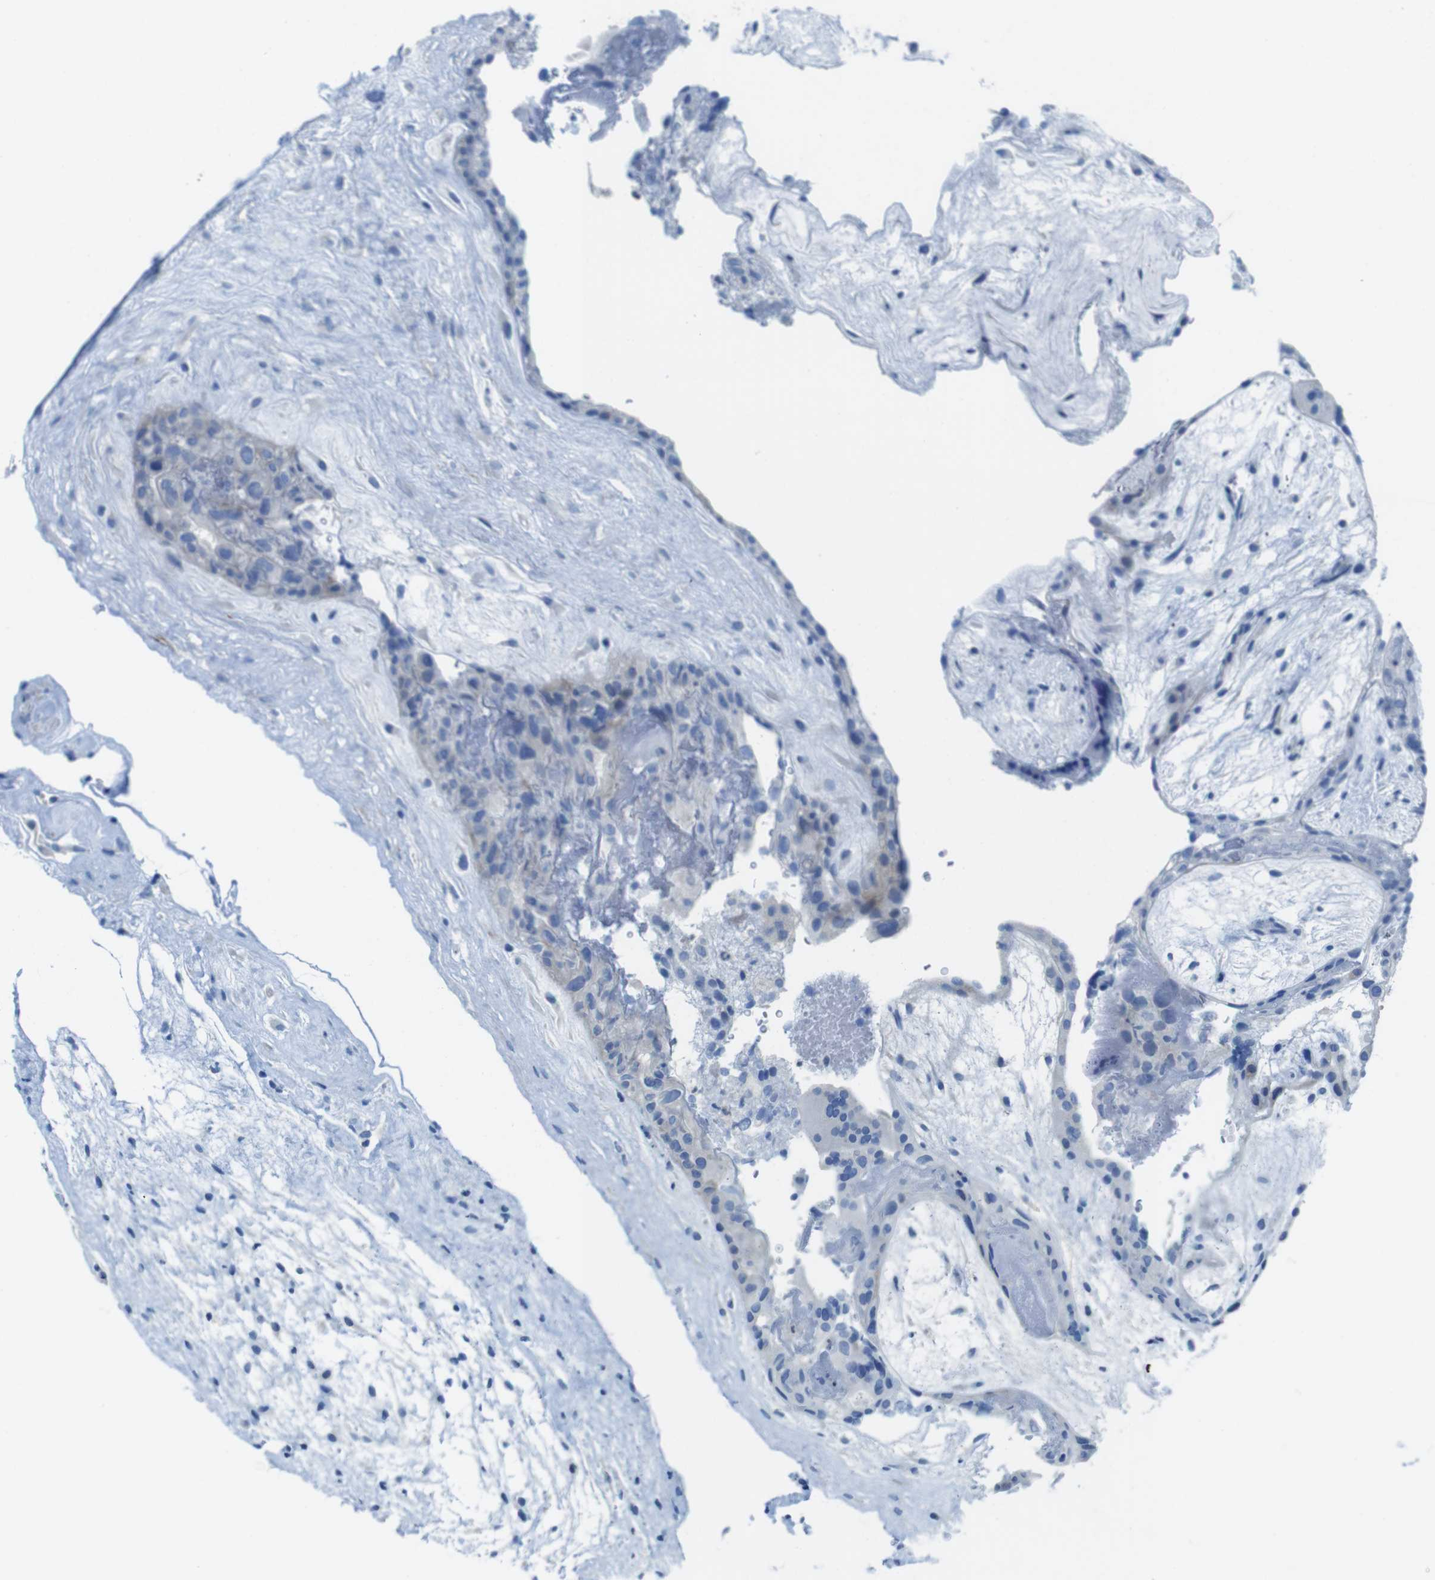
{"staining": {"intensity": "negative", "quantity": "none", "location": "none"}, "tissue": "placenta", "cell_type": "Decidual cells", "image_type": "normal", "snomed": [{"axis": "morphology", "description": "Normal tissue, NOS"}, {"axis": "topography", "description": "Placenta"}], "caption": "Protein analysis of benign placenta reveals no significant expression in decidual cells. Brightfield microscopy of immunohistochemistry stained with DAB (3,3'-diaminobenzidine) (brown) and hematoxylin (blue), captured at high magnification.", "gene": "ASIC5", "patient": {"sex": "female", "age": 19}}